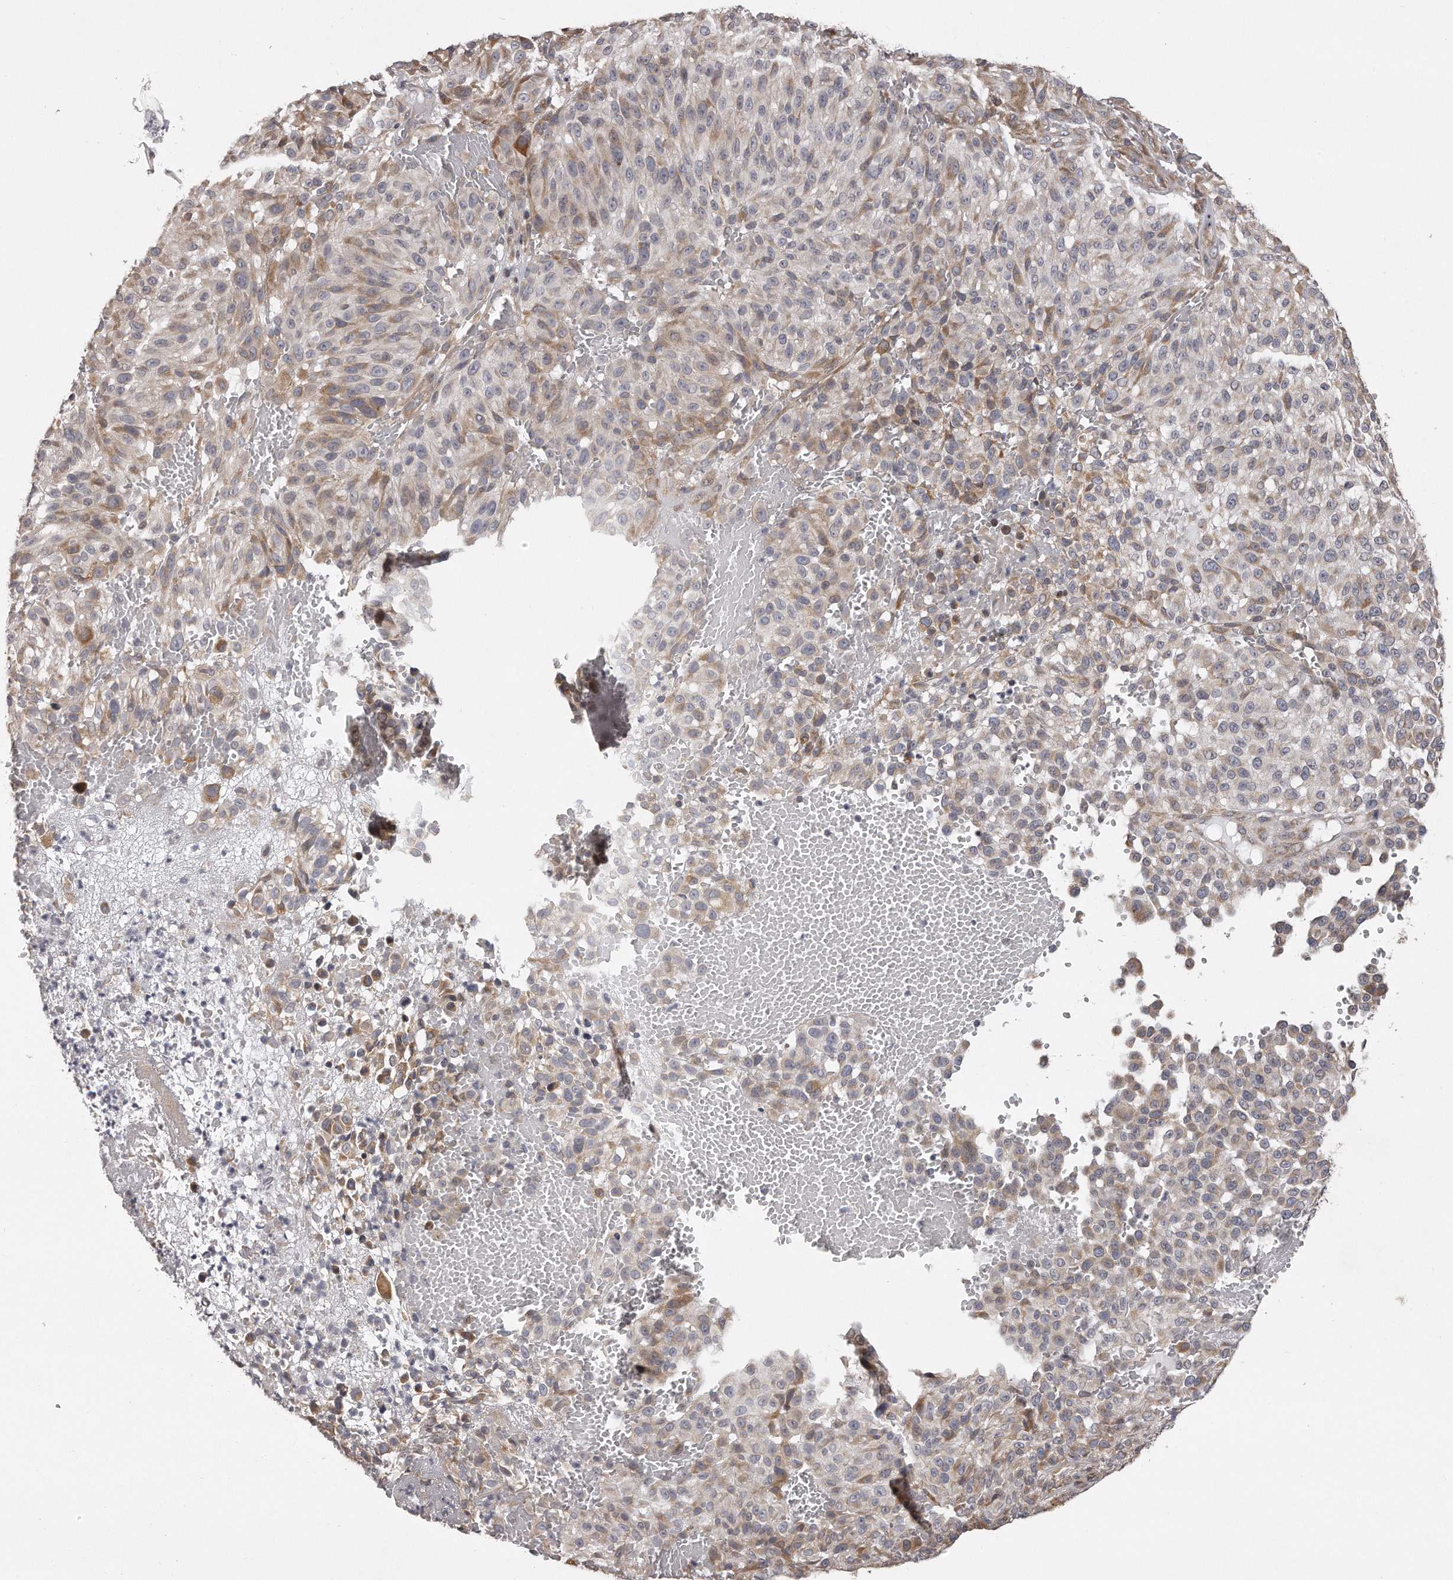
{"staining": {"intensity": "weak", "quantity": "<25%", "location": "cytoplasmic/membranous"}, "tissue": "melanoma", "cell_type": "Tumor cells", "image_type": "cancer", "snomed": [{"axis": "morphology", "description": "Malignant melanoma, NOS"}, {"axis": "topography", "description": "Skin"}], "caption": "This is an immunohistochemistry micrograph of human melanoma. There is no expression in tumor cells.", "gene": "TRAPPC14", "patient": {"sex": "male", "age": 83}}